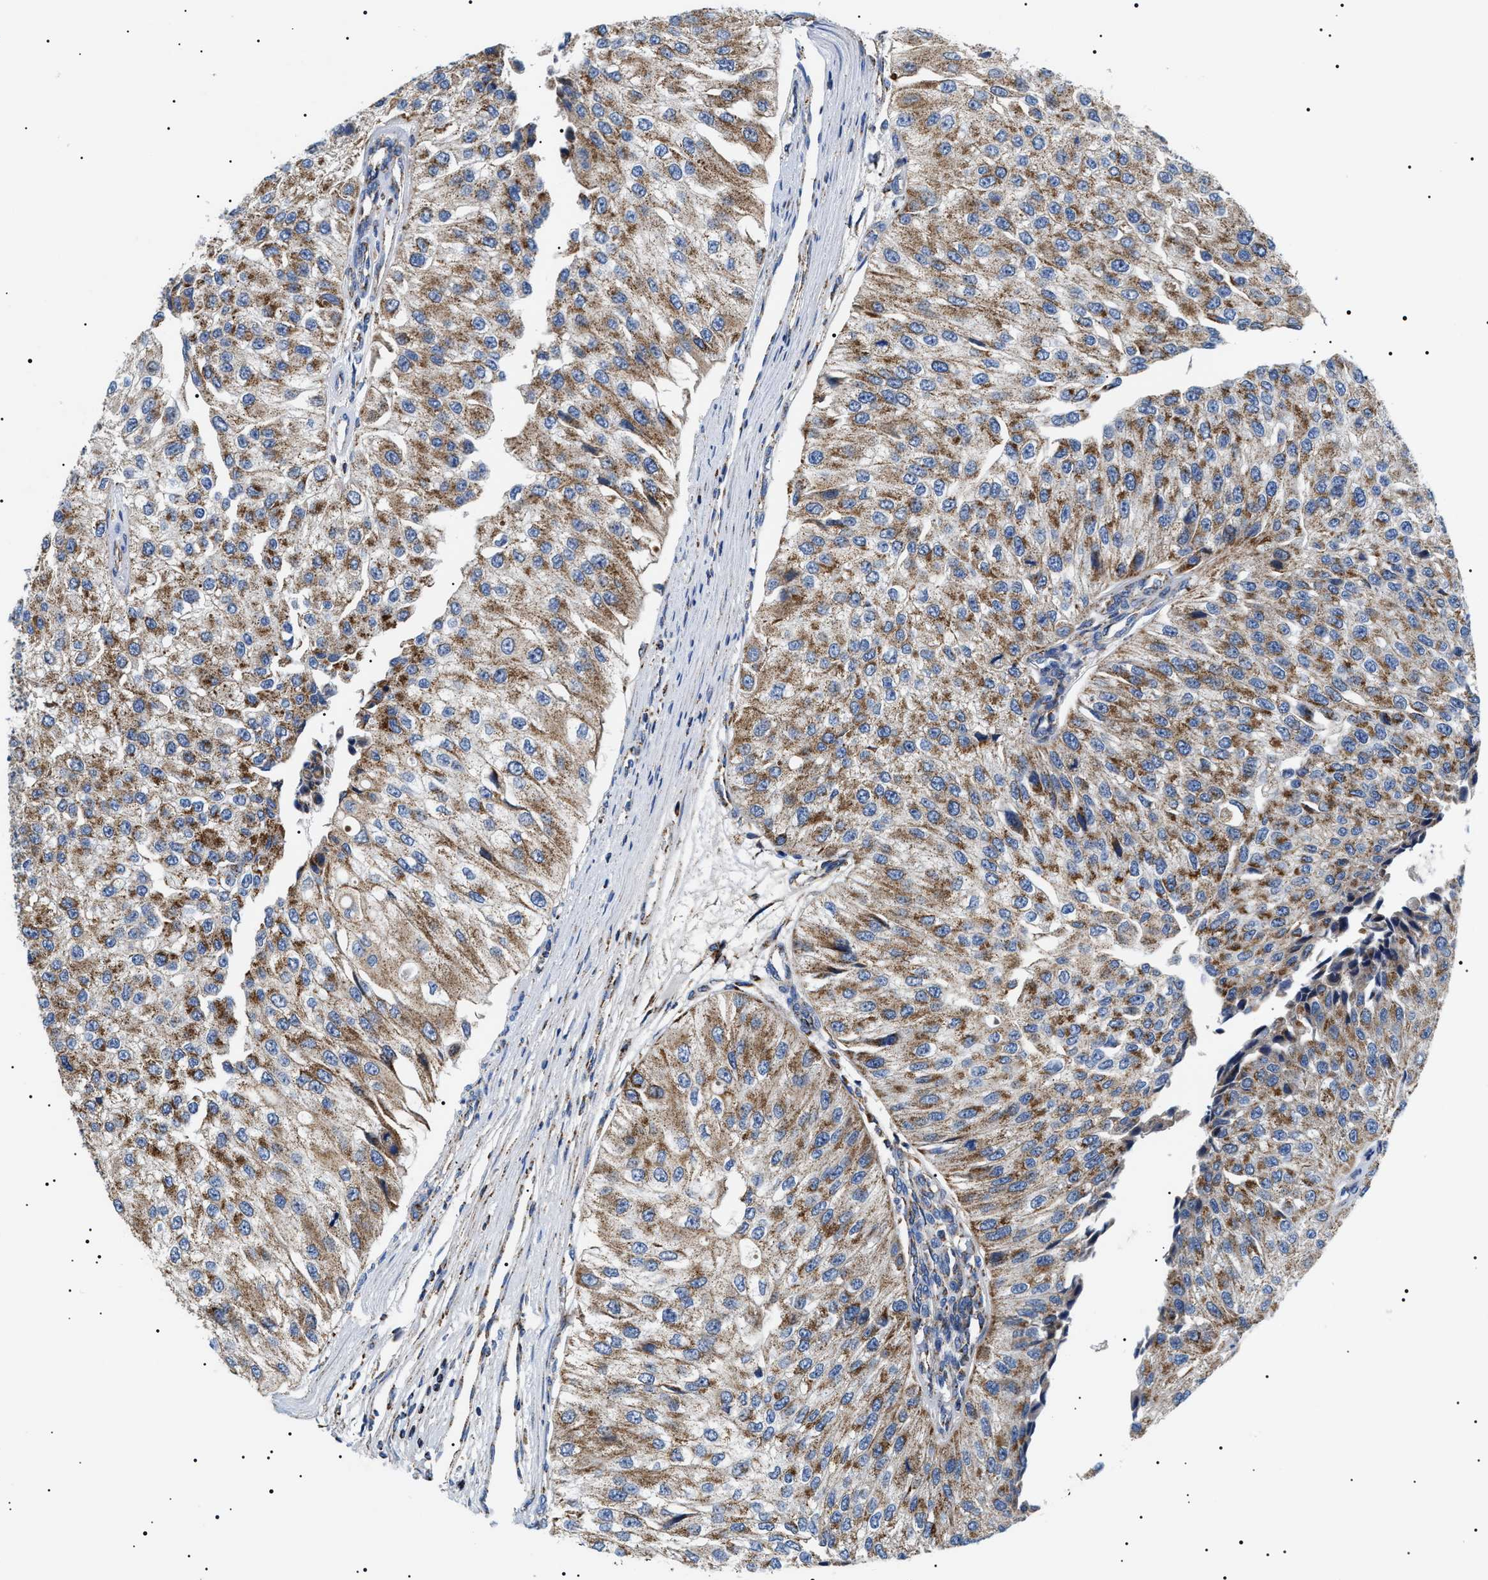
{"staining": {"intensity": "moderate", "quantity": ">75%", "location": "cytoplasmic/membranous"}, "tissue": "urothelial cancer", "cell_type": "Tumor cells", "image_type": "cancer", "snomed": [{"axis": "morphology", "description": "Urothelial carcinoma, High grade"}, {"axis": "topography", "description": "Kidney"}, {"axis": "topography", "description": "Urinary bladder"}], "caption": "High-power microscopy captured an immunohistochemistry (IHC) histopathology image of urothelial cancer, revealing moderate cytoplasmic/membranous staining in approximately >75% of tumor cells.", "gene": "OXSM", "patient": {"sex": "male", "age": 77}}